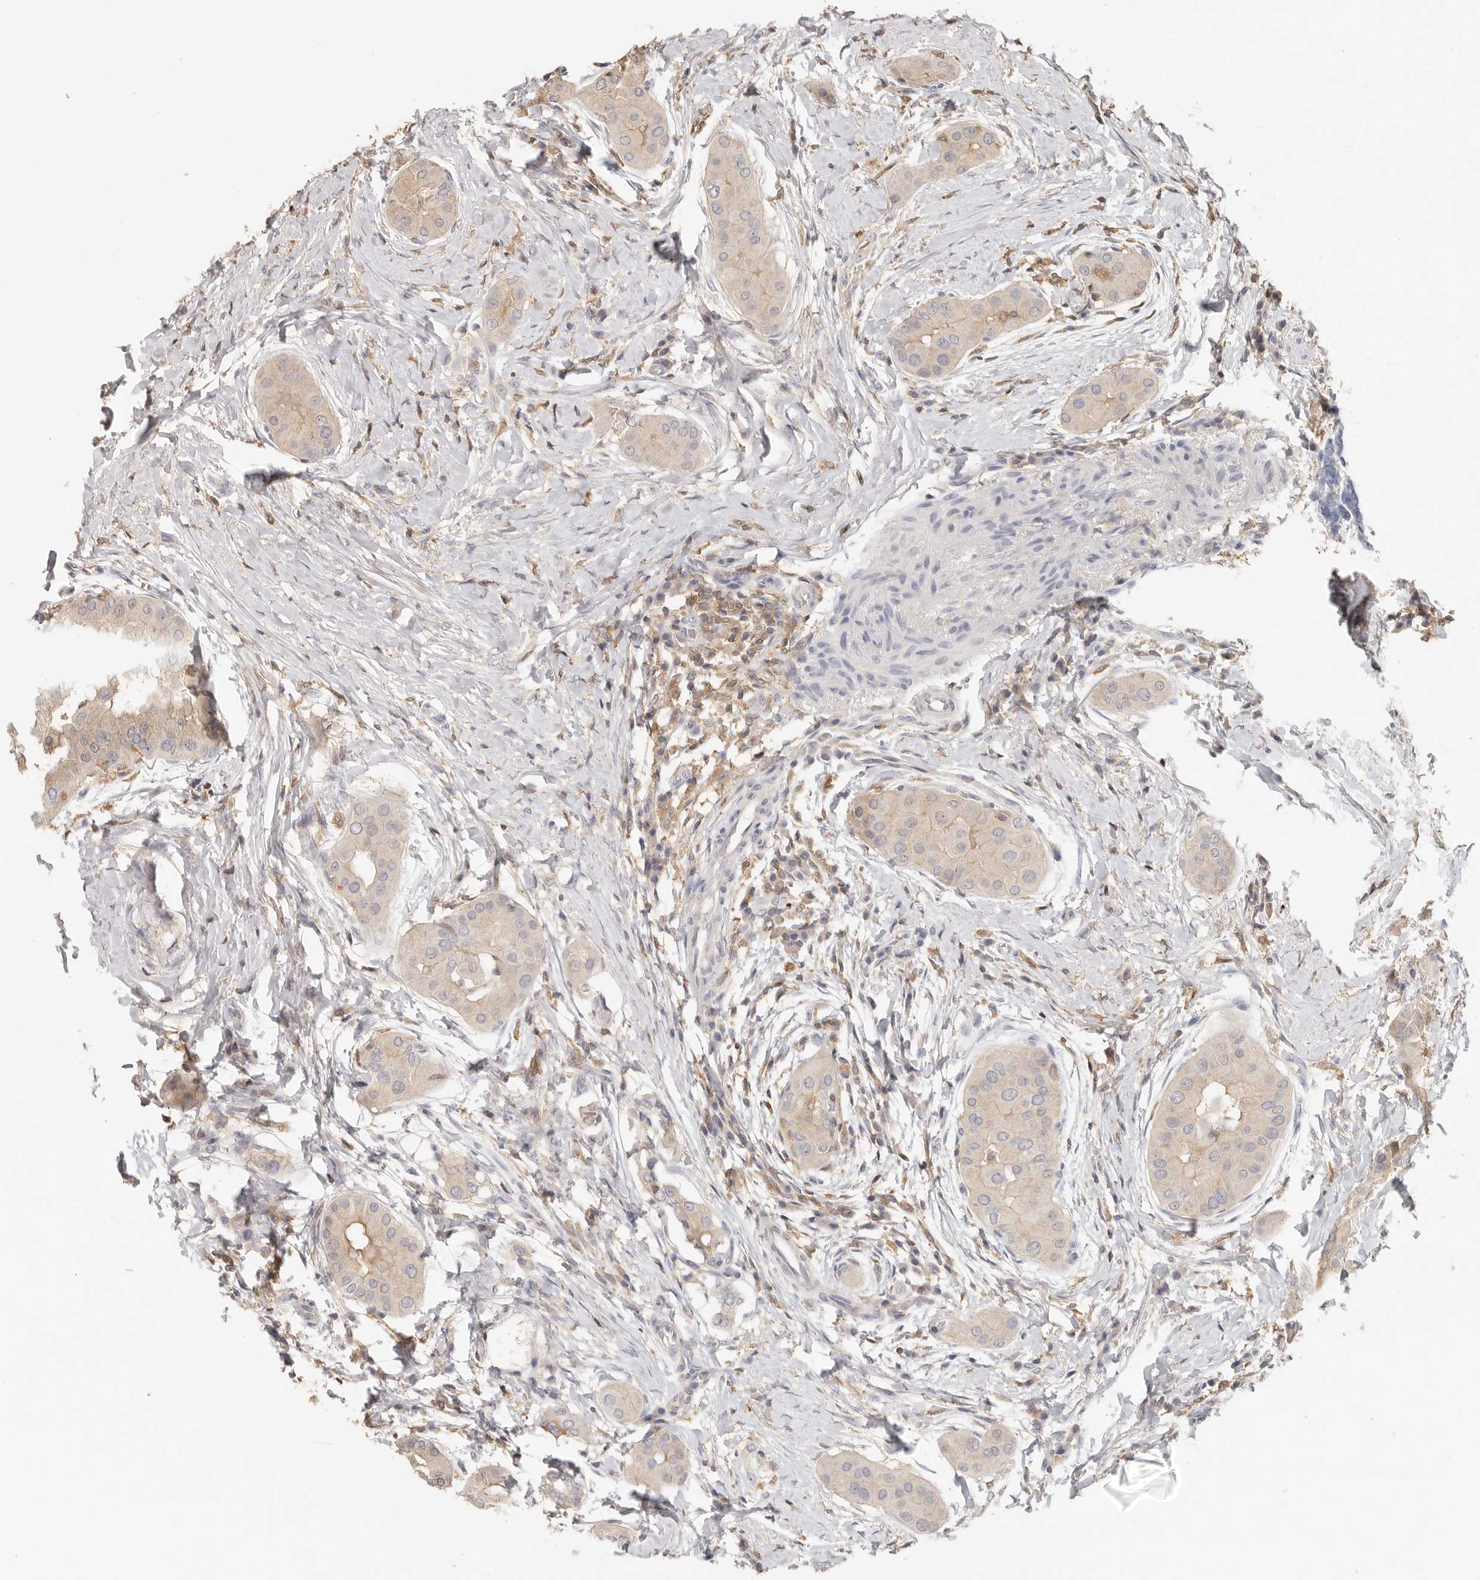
{"staining": {"intensity": "weak", "quantity": "<25%", "location": "cytoplasmic/membranous"}, "tissue": "thyroid cancer", "cell_type": "Tumor cells", "image_type": "cancer", "snomed": [{"axis": "morphology", "description": "Papillary adenocarcinoma, NOS"}, {"axis": "topography", "description": "Thyroid gland"}], "caption": "Tumor cells are negative for protein expression in human thyroid papillary adenocarcinoma.", "gene": "CSK", "patient": {"sex": "male", "age": 33}}